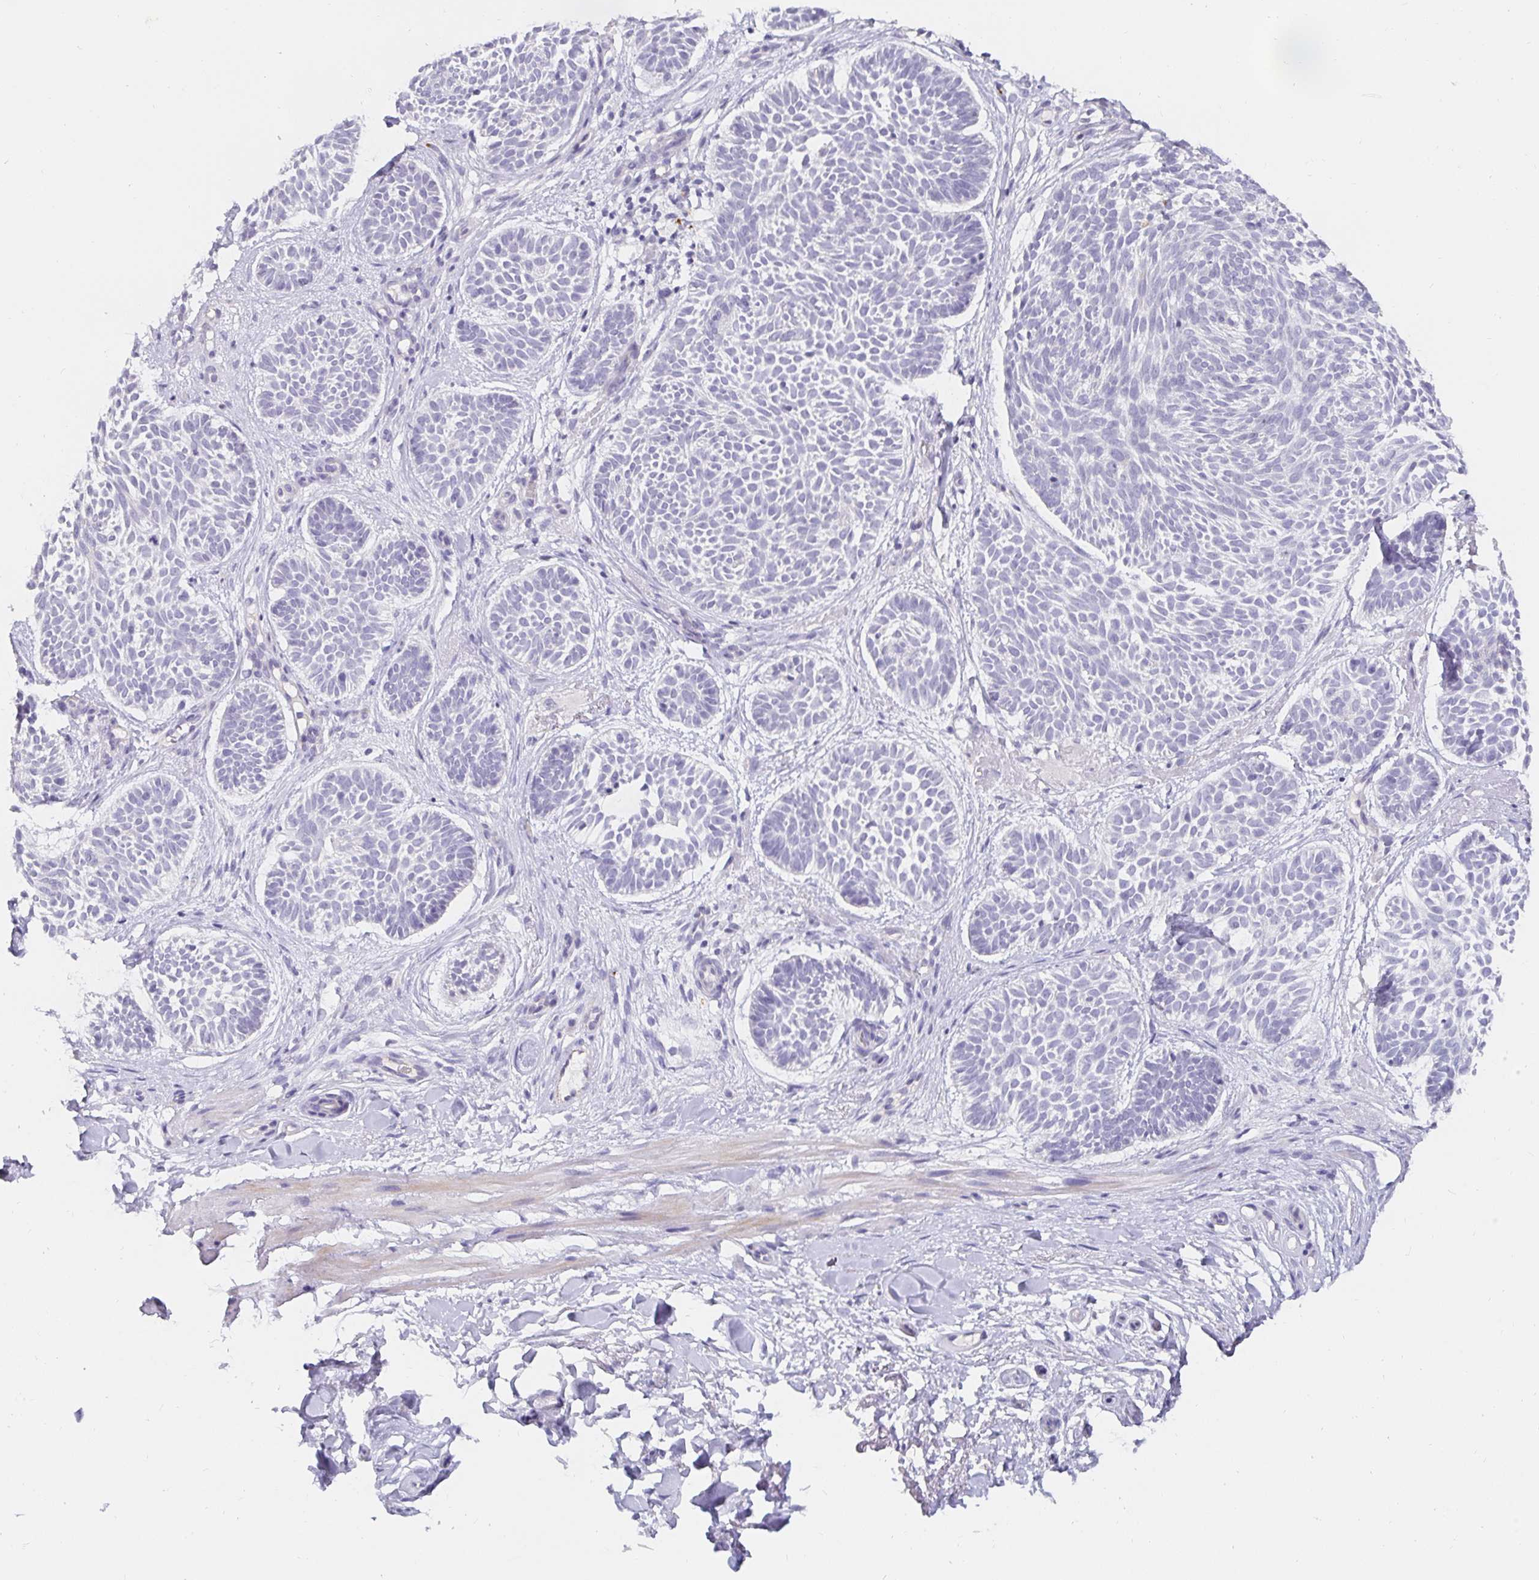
{"staining": {"intensity": "negative", "quantity": "none", "location": "none"}, "tissue": "skin cancer", "cell_type": "Tumor cells", "image_type": "cancer", "snomed": [{"axis": "morphology", "description": "Basal cell carcinoma"}, {"axis": "topography", "description": "Skin"}], "caption": "Immunohistochemical staining of skin cancer reveals no significant staining in tumor cells.", "gene": "PDX1", "patient": {"sex": "male", "age": 89}}